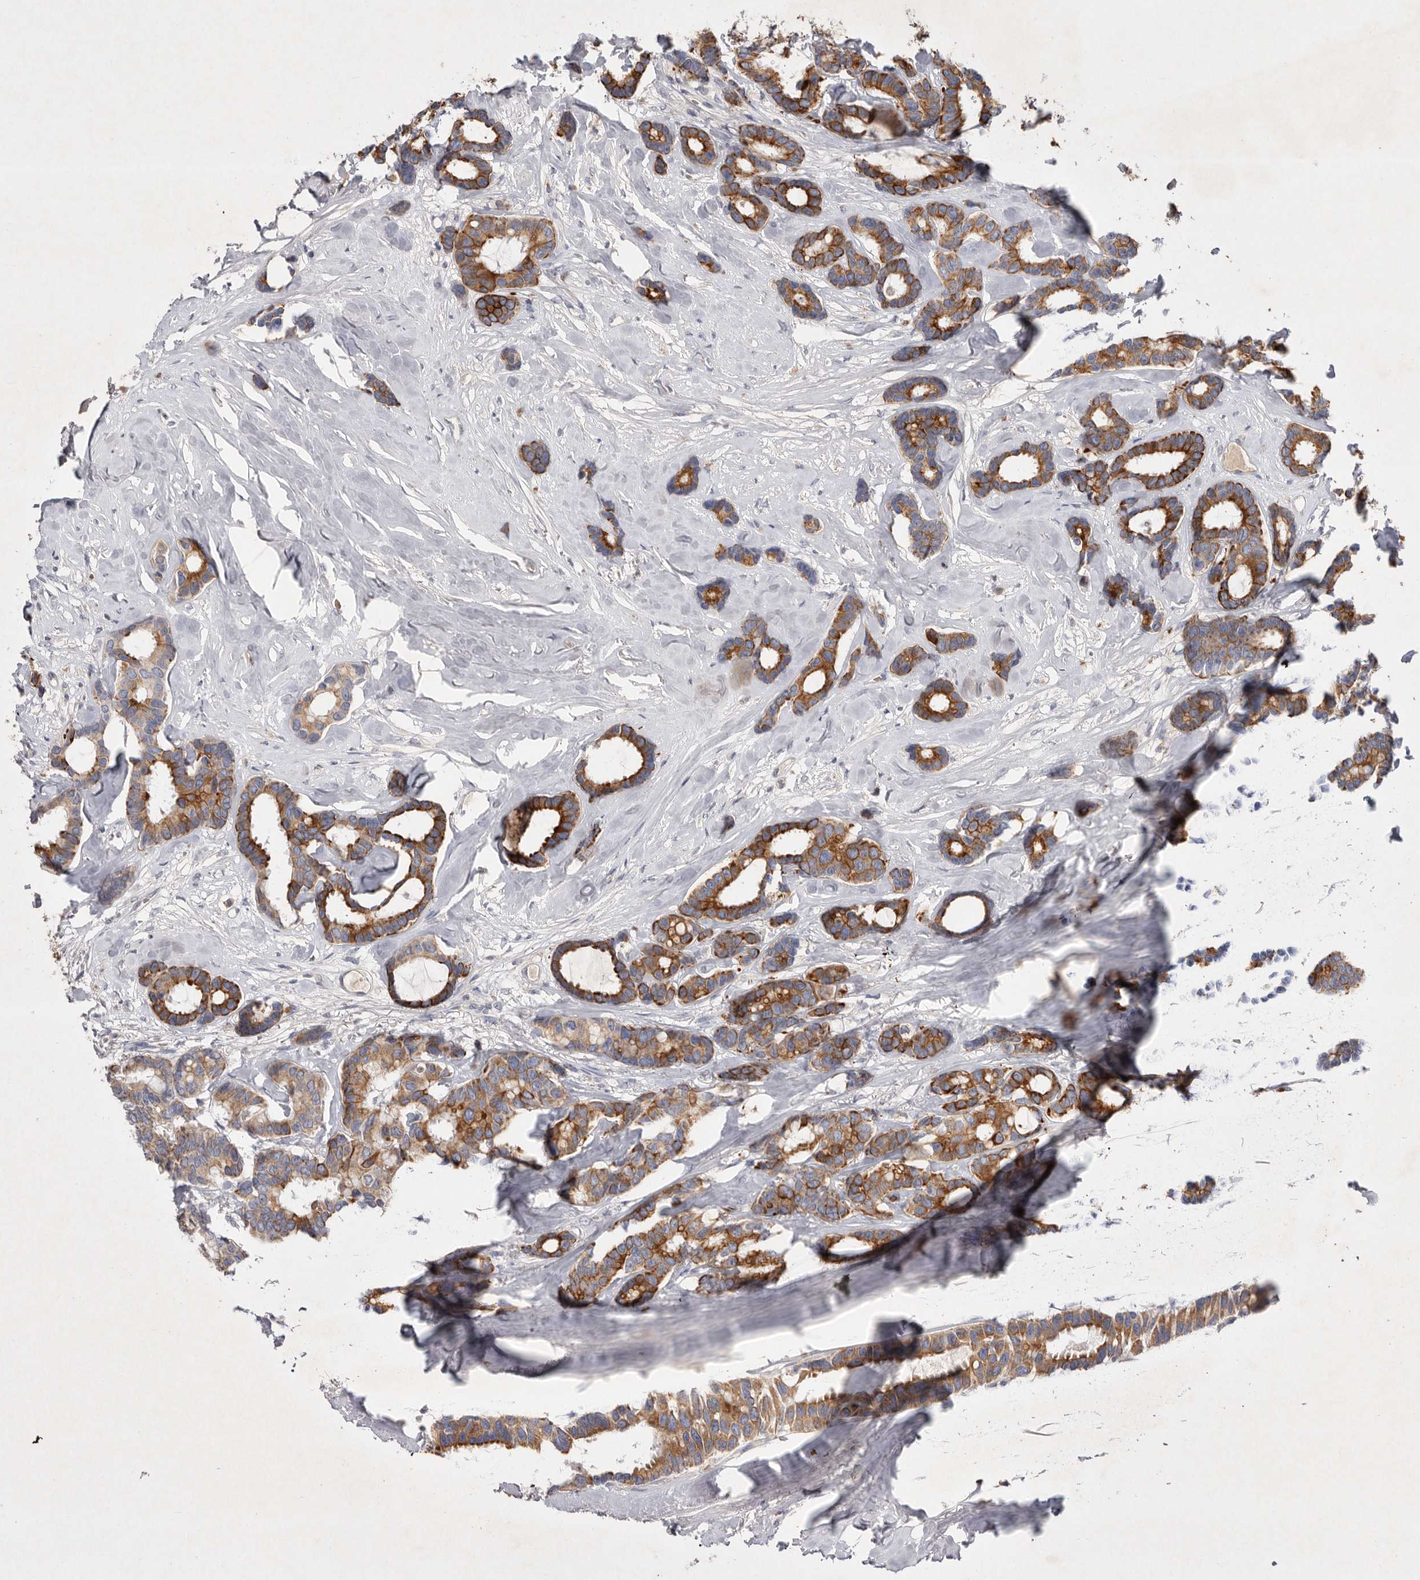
{"staining": {"intensity": "moderate", "quantity": ">75%", "location": "cytoplasmic/membranous"}, "tissue": "breast cancer", "cell_type": "Tumor cells", "image_type": "cancer", "snomed": [{"axis": "morphology", "description": "Duct carcinoma"}, {"axis": "topography", "description": "Breast"}], "caption": "Breast cancer (invasive ductal carcinoma) stained for a protein (brown) demonstrates moderate cytoplasmic/membranous positive staining in approximately >75% of tumor cells.", "gene": "TNFSF14", "patient": {"sex": "female", "age": 87}}